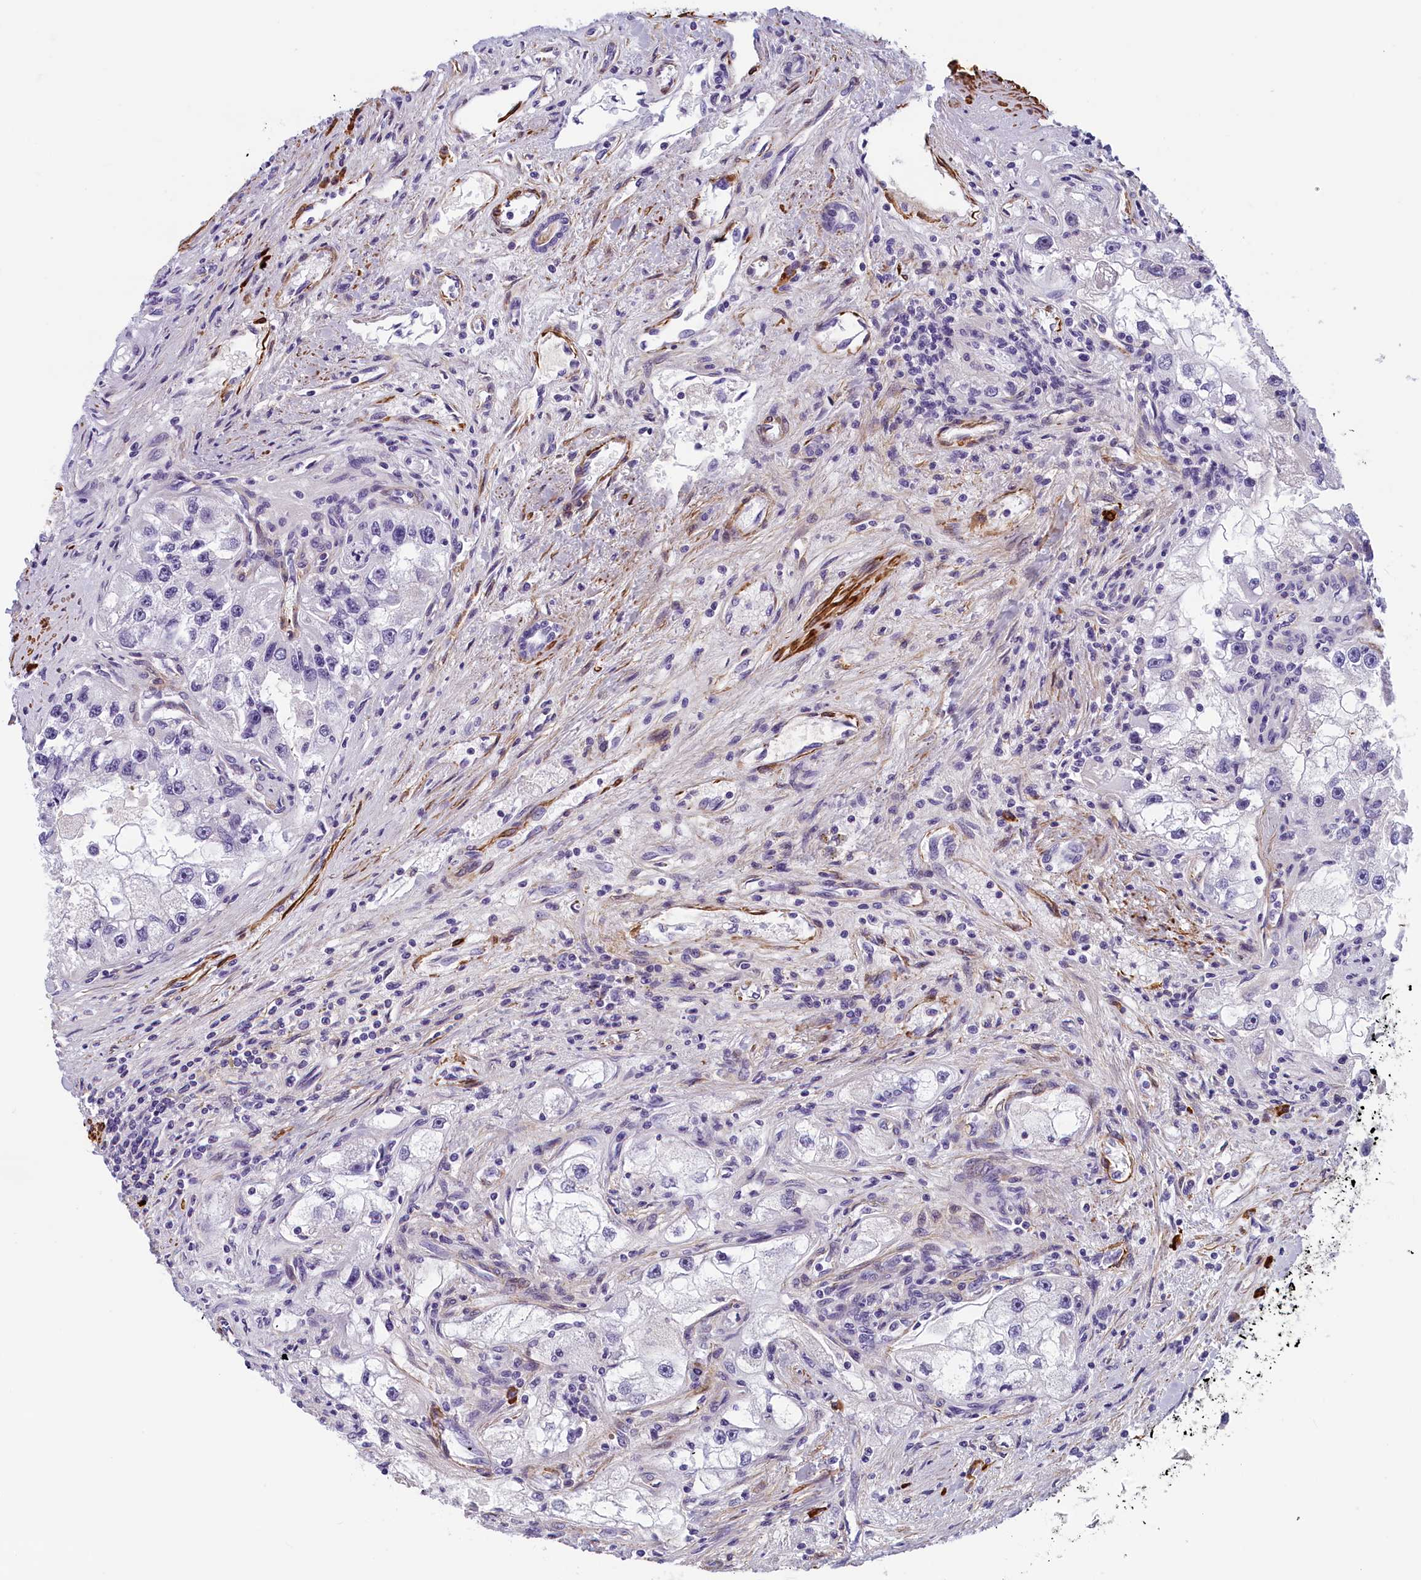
{"staining": {"intensity": "negative", "quantity": "none", "location": "none"}, "tissue": "renal cancer", "cell_type": "Tumor cells", "image_type": "cancer", "snomed": [{"axis": "morphology", "description": "Adenocarcinoma, NOS"}, {"axis": "topography", "description": "Kidney"}], "caption": "IHC of human renal cancer shows no staining in tumor cells.", "gene": "BCL2L13", "patient": {"sex": "male", "age": 63}}